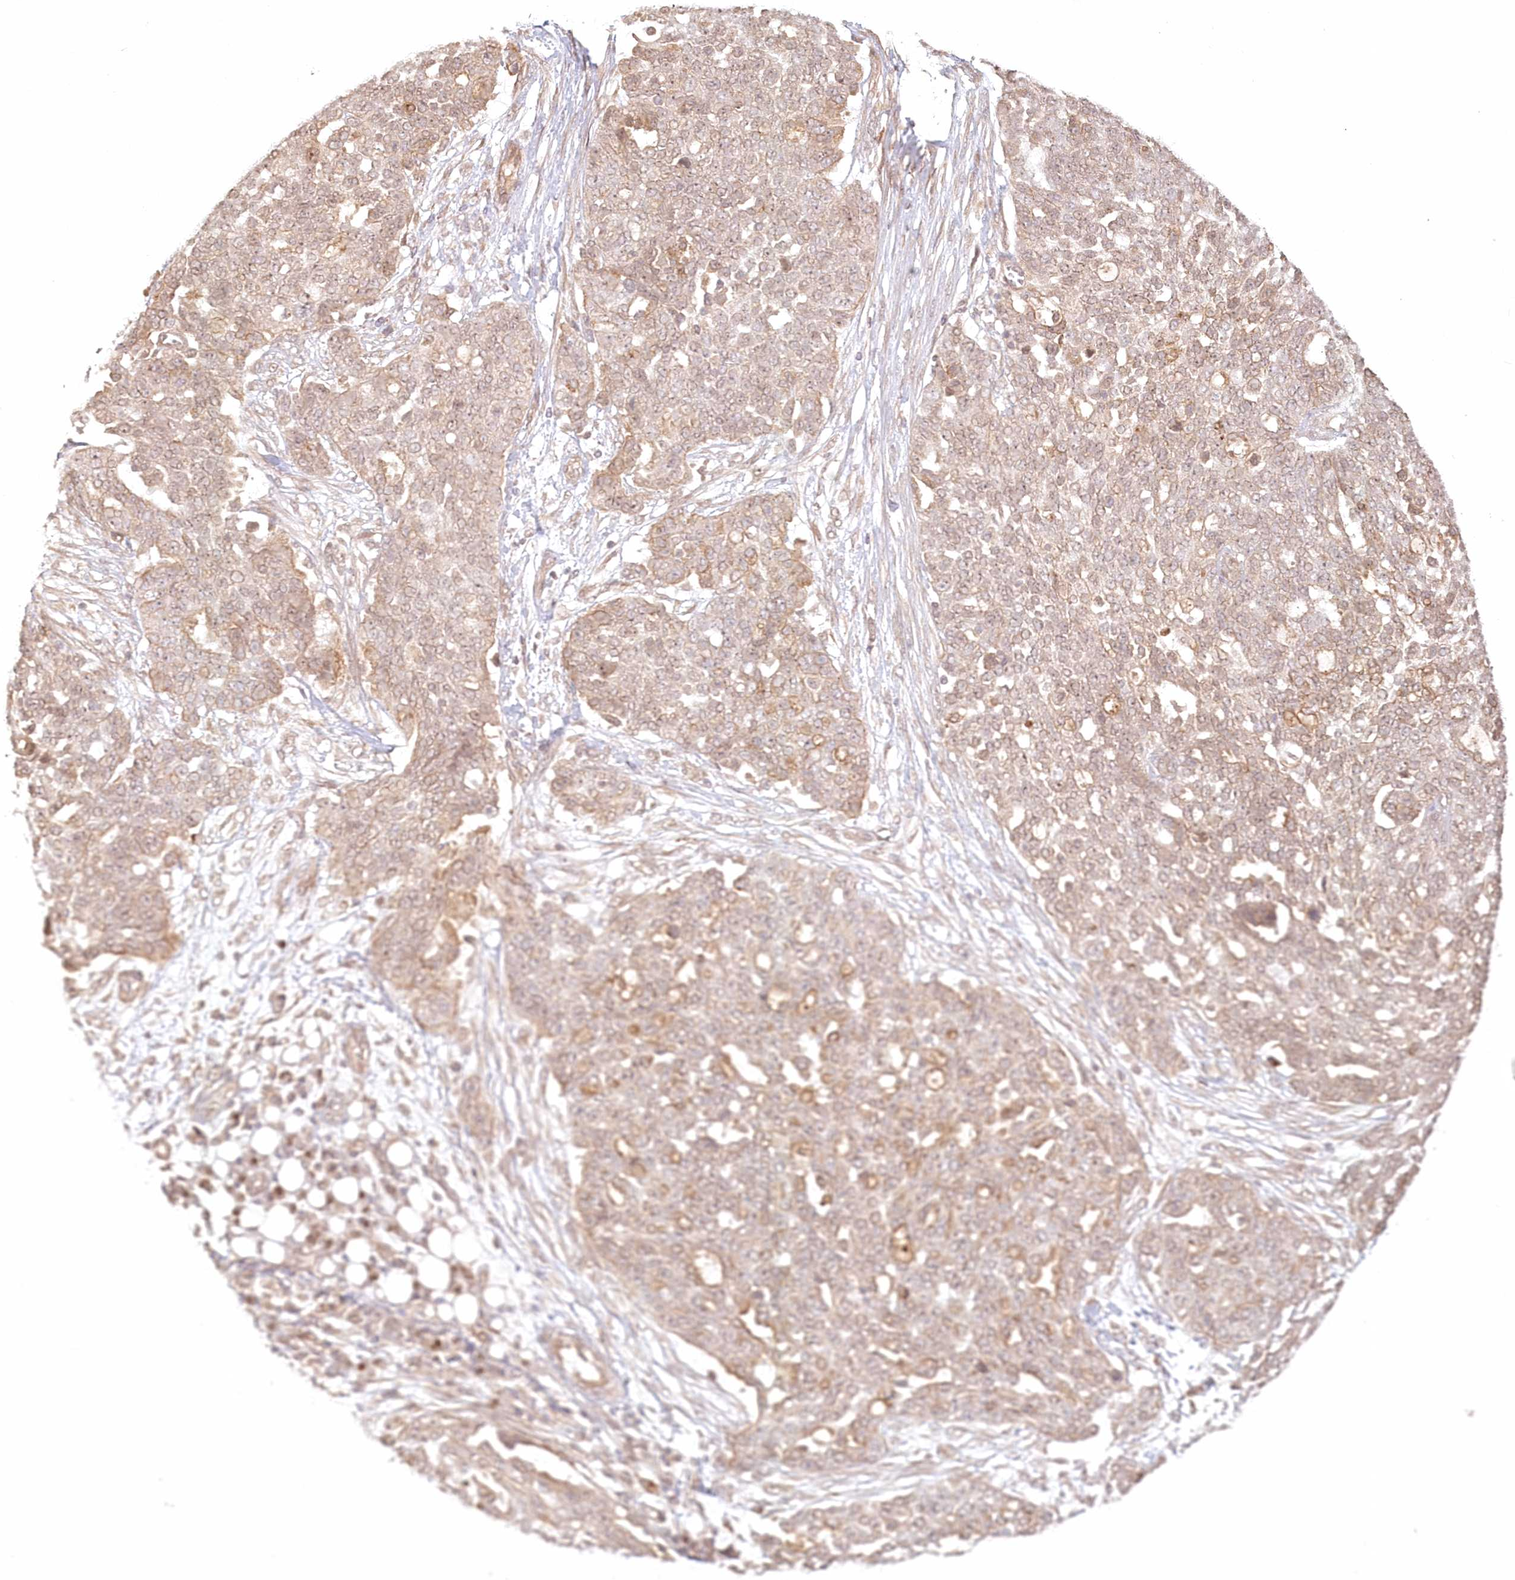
{"staining": {"intensity": "weak", "quantity": ">75%", "location": "cytoplasmic/membranous"}, "tissue": "ovarian cancer", "cell_type": "Tumor cells", "image_type": "cancer", "snomed": [{"axis": "morphology", "description": "Cystadenocarcinoma, serous, NOS"}, {"axis": "topography", "description": "Soft tissue"}, {"axis": "topography", "description": "Ovary"}], "caption": "Protein staining by immunohistochemistry shows weak cytoplasmic/membranous expression in about >75% of tumor cells in ovarian cancer. The protein is shown in brown color, while the nuclei are stained blue.", "gene": "KIAA0232", "patient": {"sex": "female", "age": 57}}